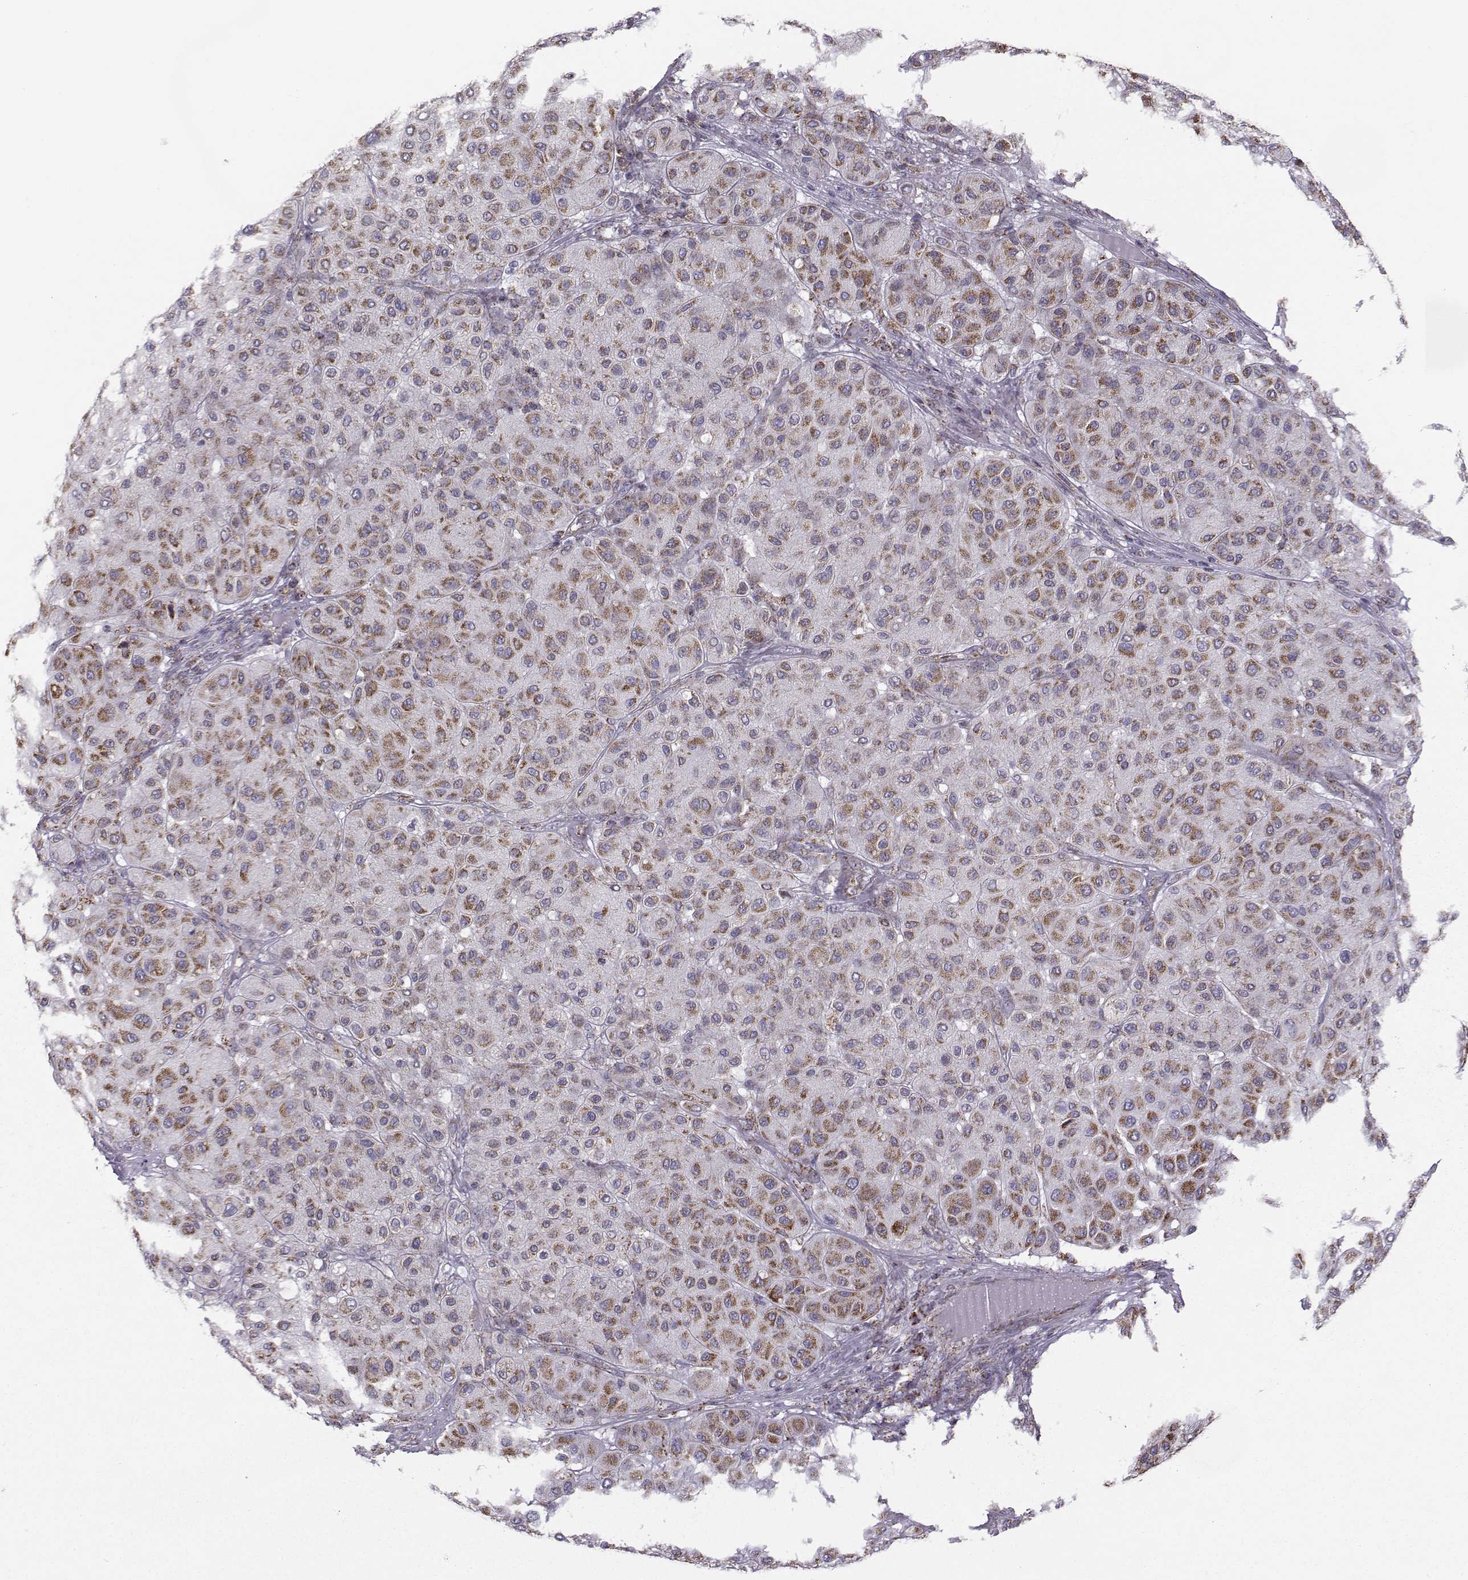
{"staining": {"intensity": "strong", "quantity": ">75%", "location": "cytoplasmic/membranous"}, "tissue": "melanoma", "cell_type": "Tumor cells", "image_type": "cancer", "snomed": [{"axis": "morphology", "description": "Malignant melanoma, Metastatic site"}, {"axis": "topography", "description": "Smooth muscle"}], "caption": "About >75% of tumor cells in human melanoma demonstrate strong cytoplasmic/membranous protein positivity as visualized by brown immunohistochemical staining.", "gene": "NECAB3", "patient": {"sex": "male", "age": 41}}